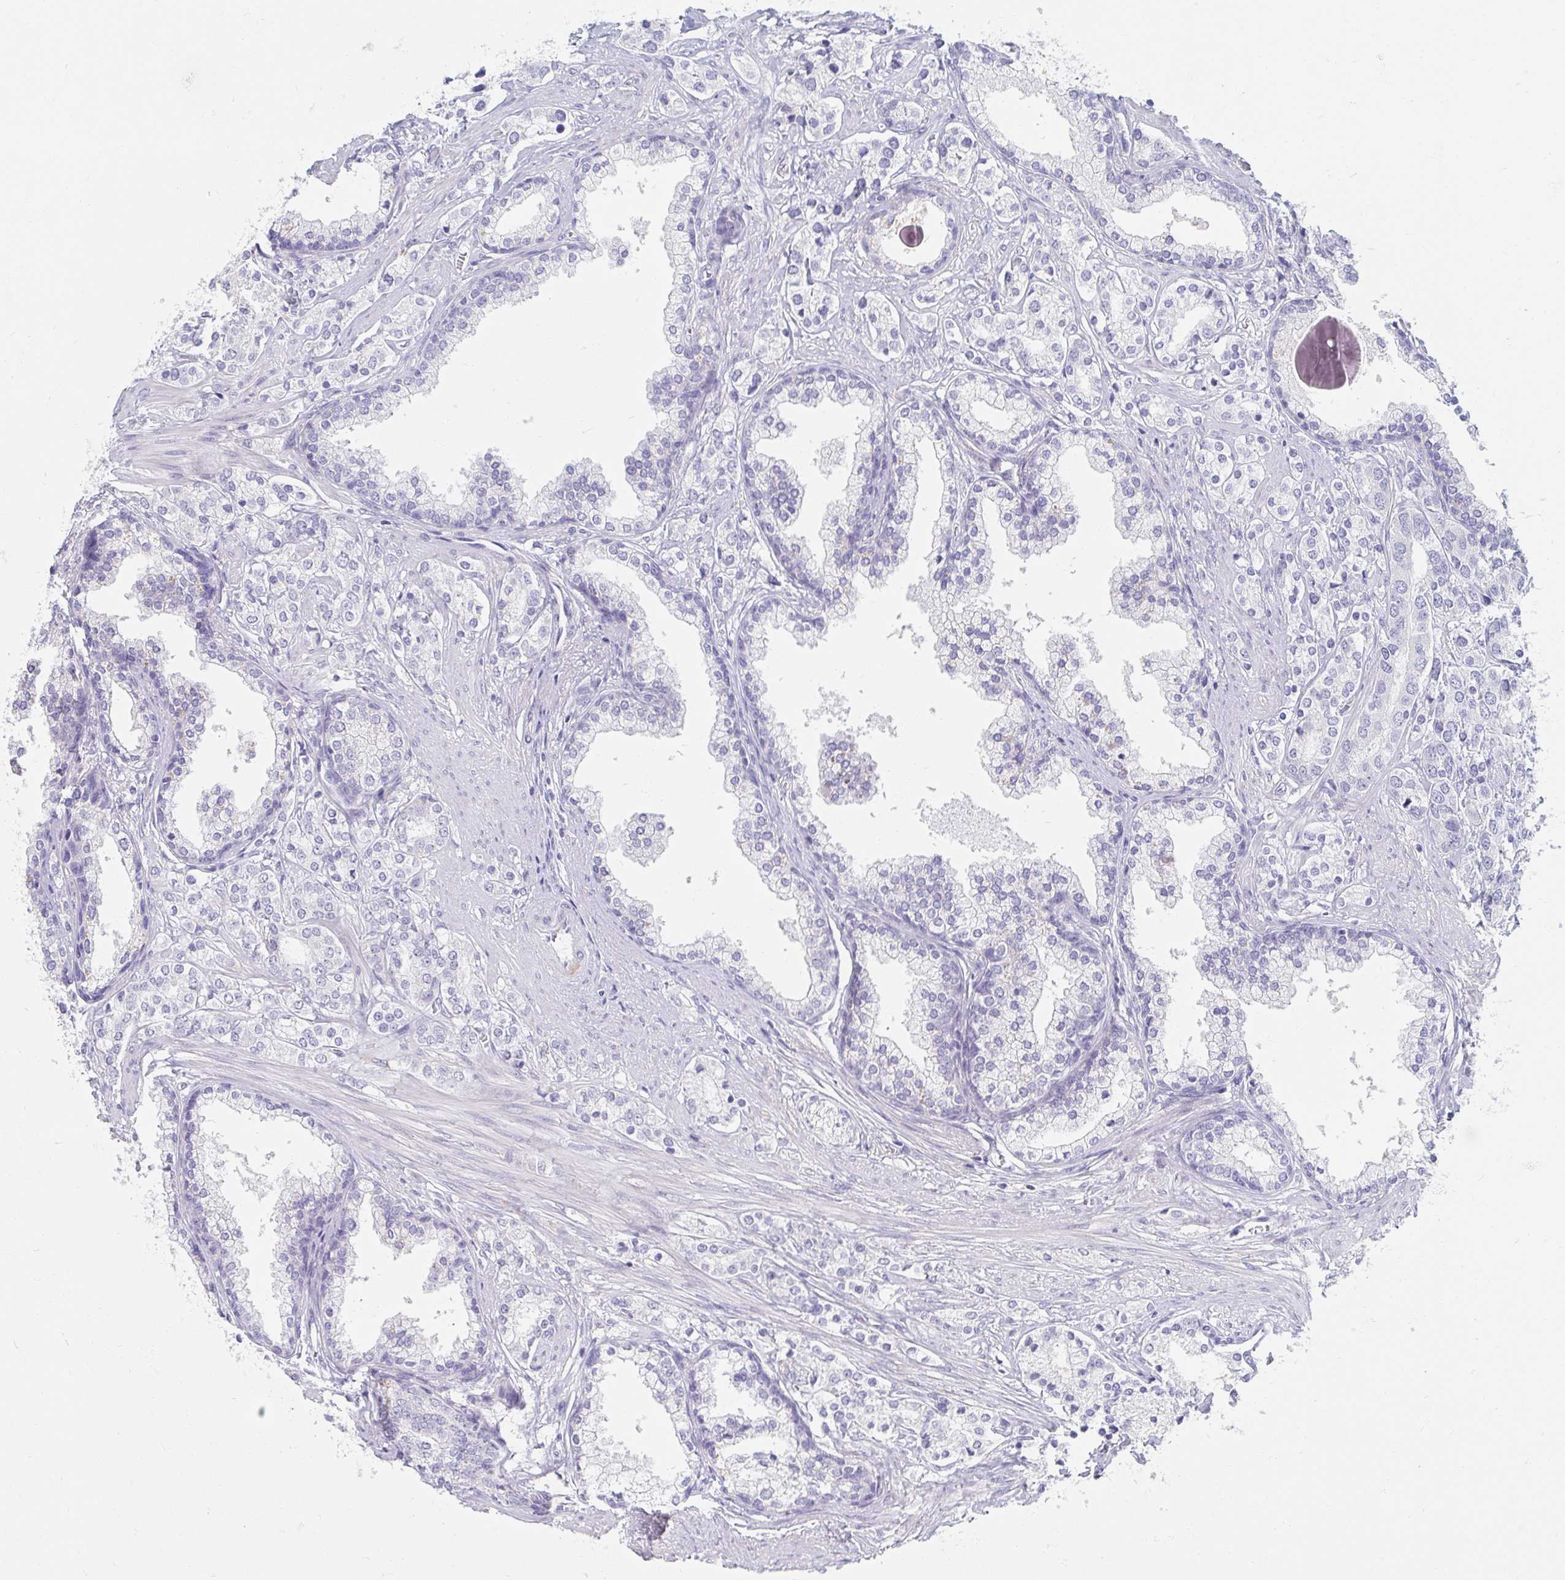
{"staining": {"intensity": "negative", "quantity": "none", "location": "none"}, "tissue": "prostate cancer", "cell_type": "Tumor cells", "image_type": "cancer", "snomed": [{"axis": "morphology", "description": "Adenocarcinoma, High grade"}, {"axis": "topography", "description": "Prostate"}], "caption": "Prostate adenocarcinoma (high-grade) was stained to show a protein in brown. There is no significant positivity in tumor cells.", "gene": "MYLK2", "patient": {"sex": "male", "age": 58}}